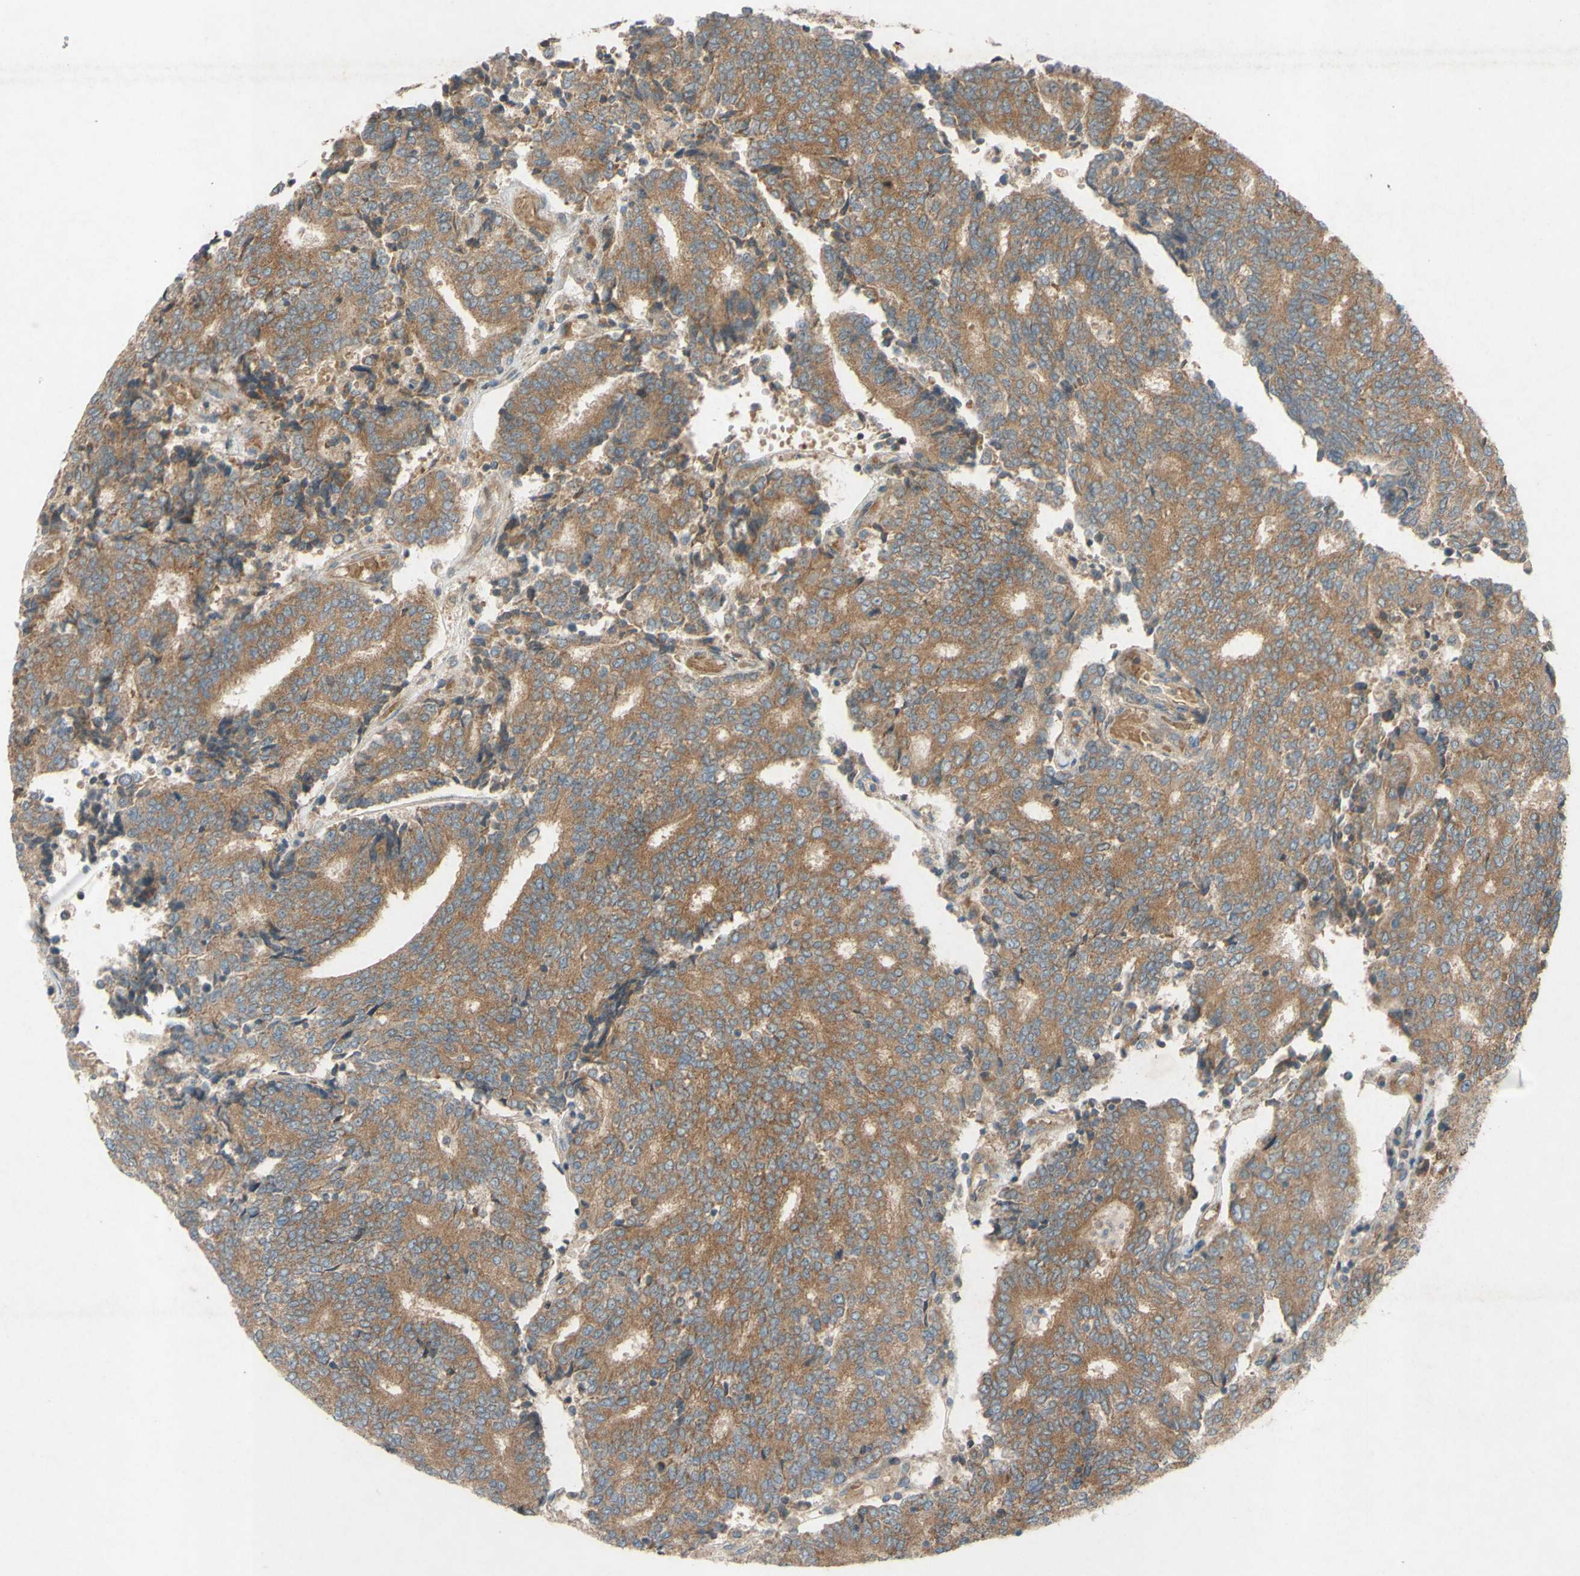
{"staining": {"intensity": "moderate", "quantity": ">75%", "location": "cytoplasmic/membranous"}, "tissue": "prostate cancer", "cell_type": "Tumor cells", "image_type": "cancer", "snomed": [{"axis": "morphology", "description": "Normal tissue, NOS"}, {"axis": "morphology", "description": "Adenocarcinoma, High grade"}, {"axis": "topography", "description": "Prostate"}, {"axis": "topography", "description": "Seminal veicle"}], "caption": "This histopathology image displays prostate cancer stained with IHC to label a protein in brown. The cytoplasmic/membranous of tumor cells show moderate positivity for the protein. Nuclei are counter-stained blue.", "gene": "TST", "patient": {"sex": "male", "age": 55}}